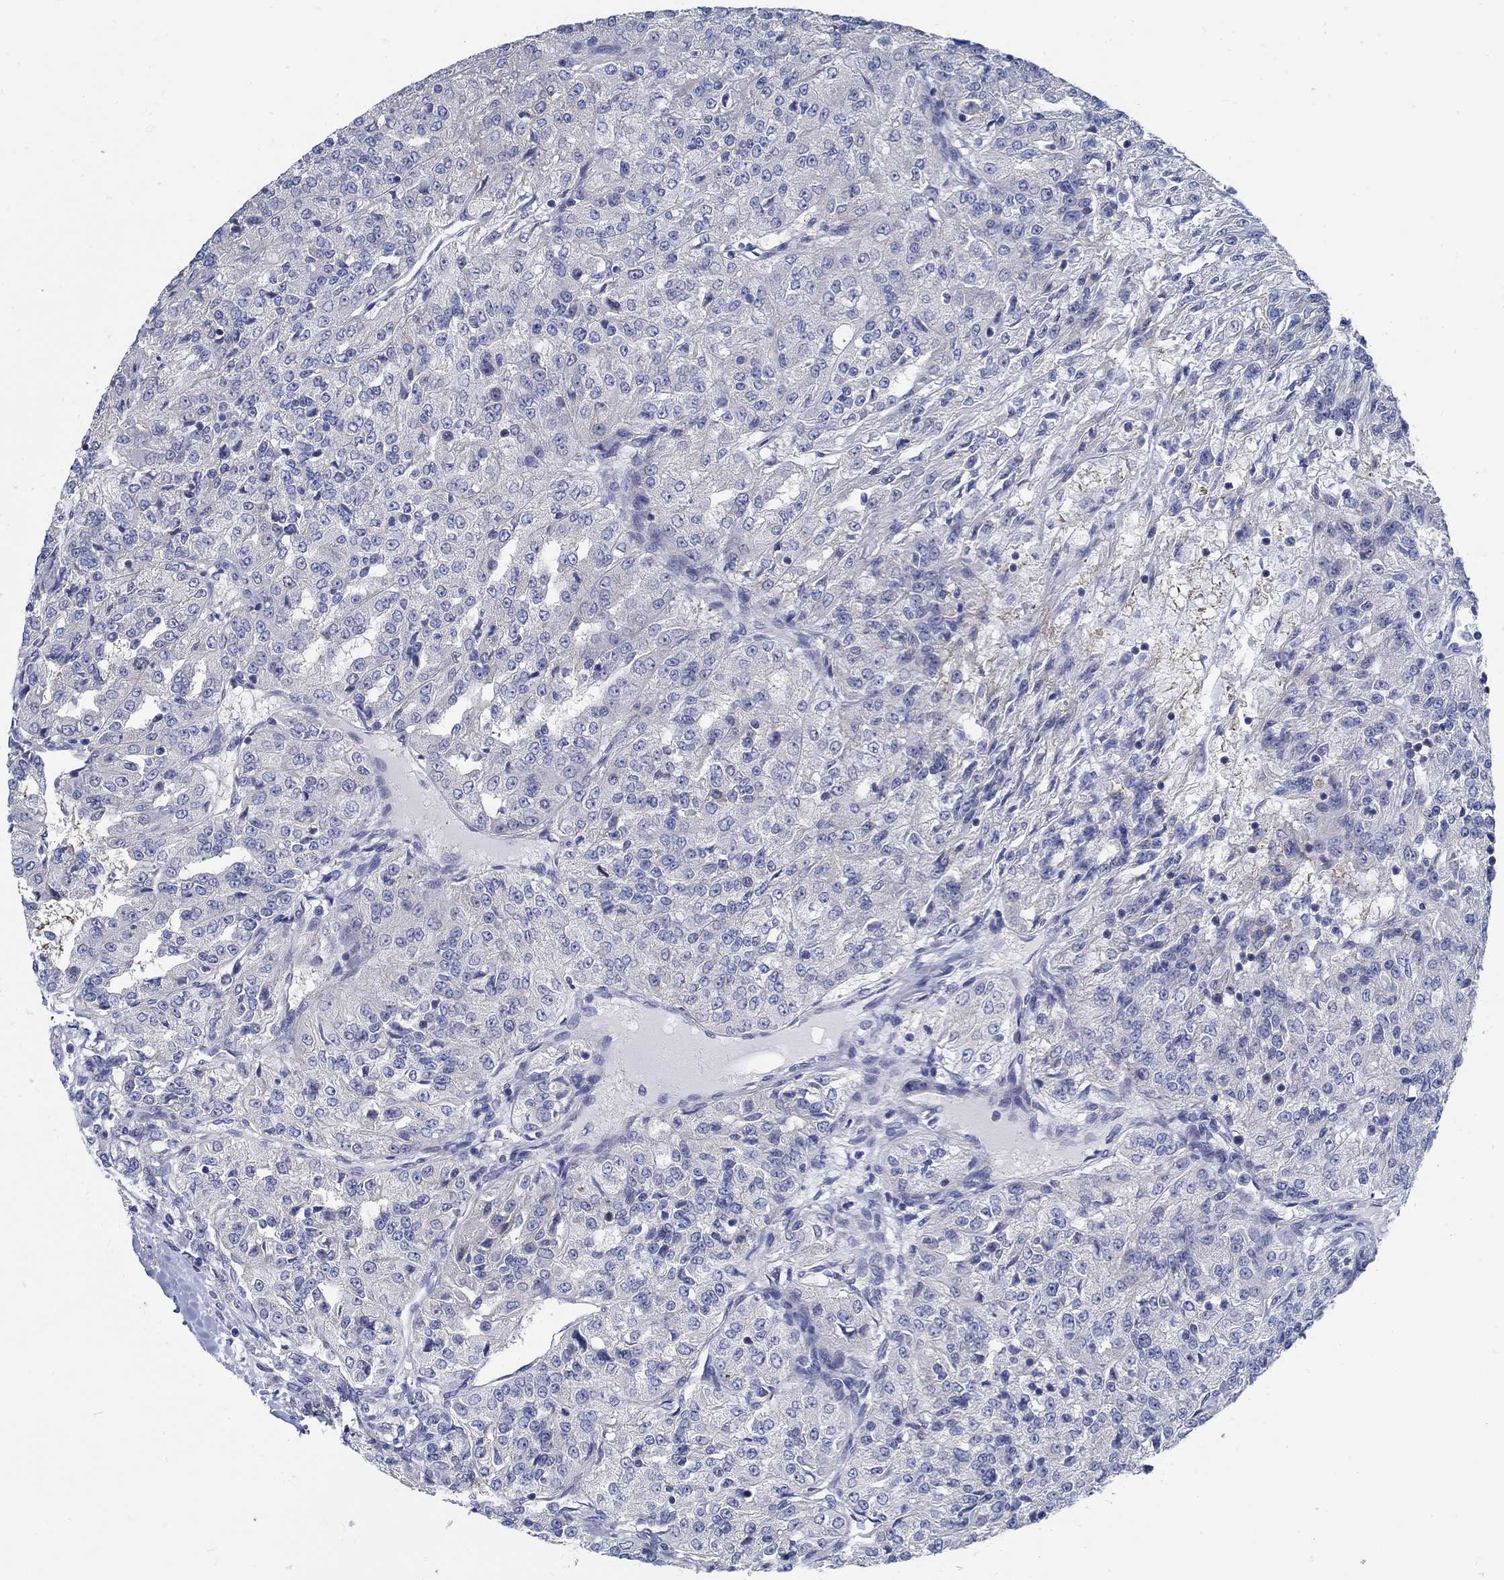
{"staining": {"intensity": "negative", "quantity": "none", "location": "none"}, "tissue": "renal cancer", "cell_type": "Tumor cells", "image_type": "cancer", "snomed": [{"axis": "morphology", "description": "Adenocarcinoma, NOS"}, {"axis": "topography", "description": "Kidney"}], "caption": "An immunohistochemistry micrograph of adenocarcinoma (renal) is shown. There is no staining in tumor cells of adenocarcinoma (renal).", "gene": "C15orf39", "patient": {"sex": "female", "age": 63}}